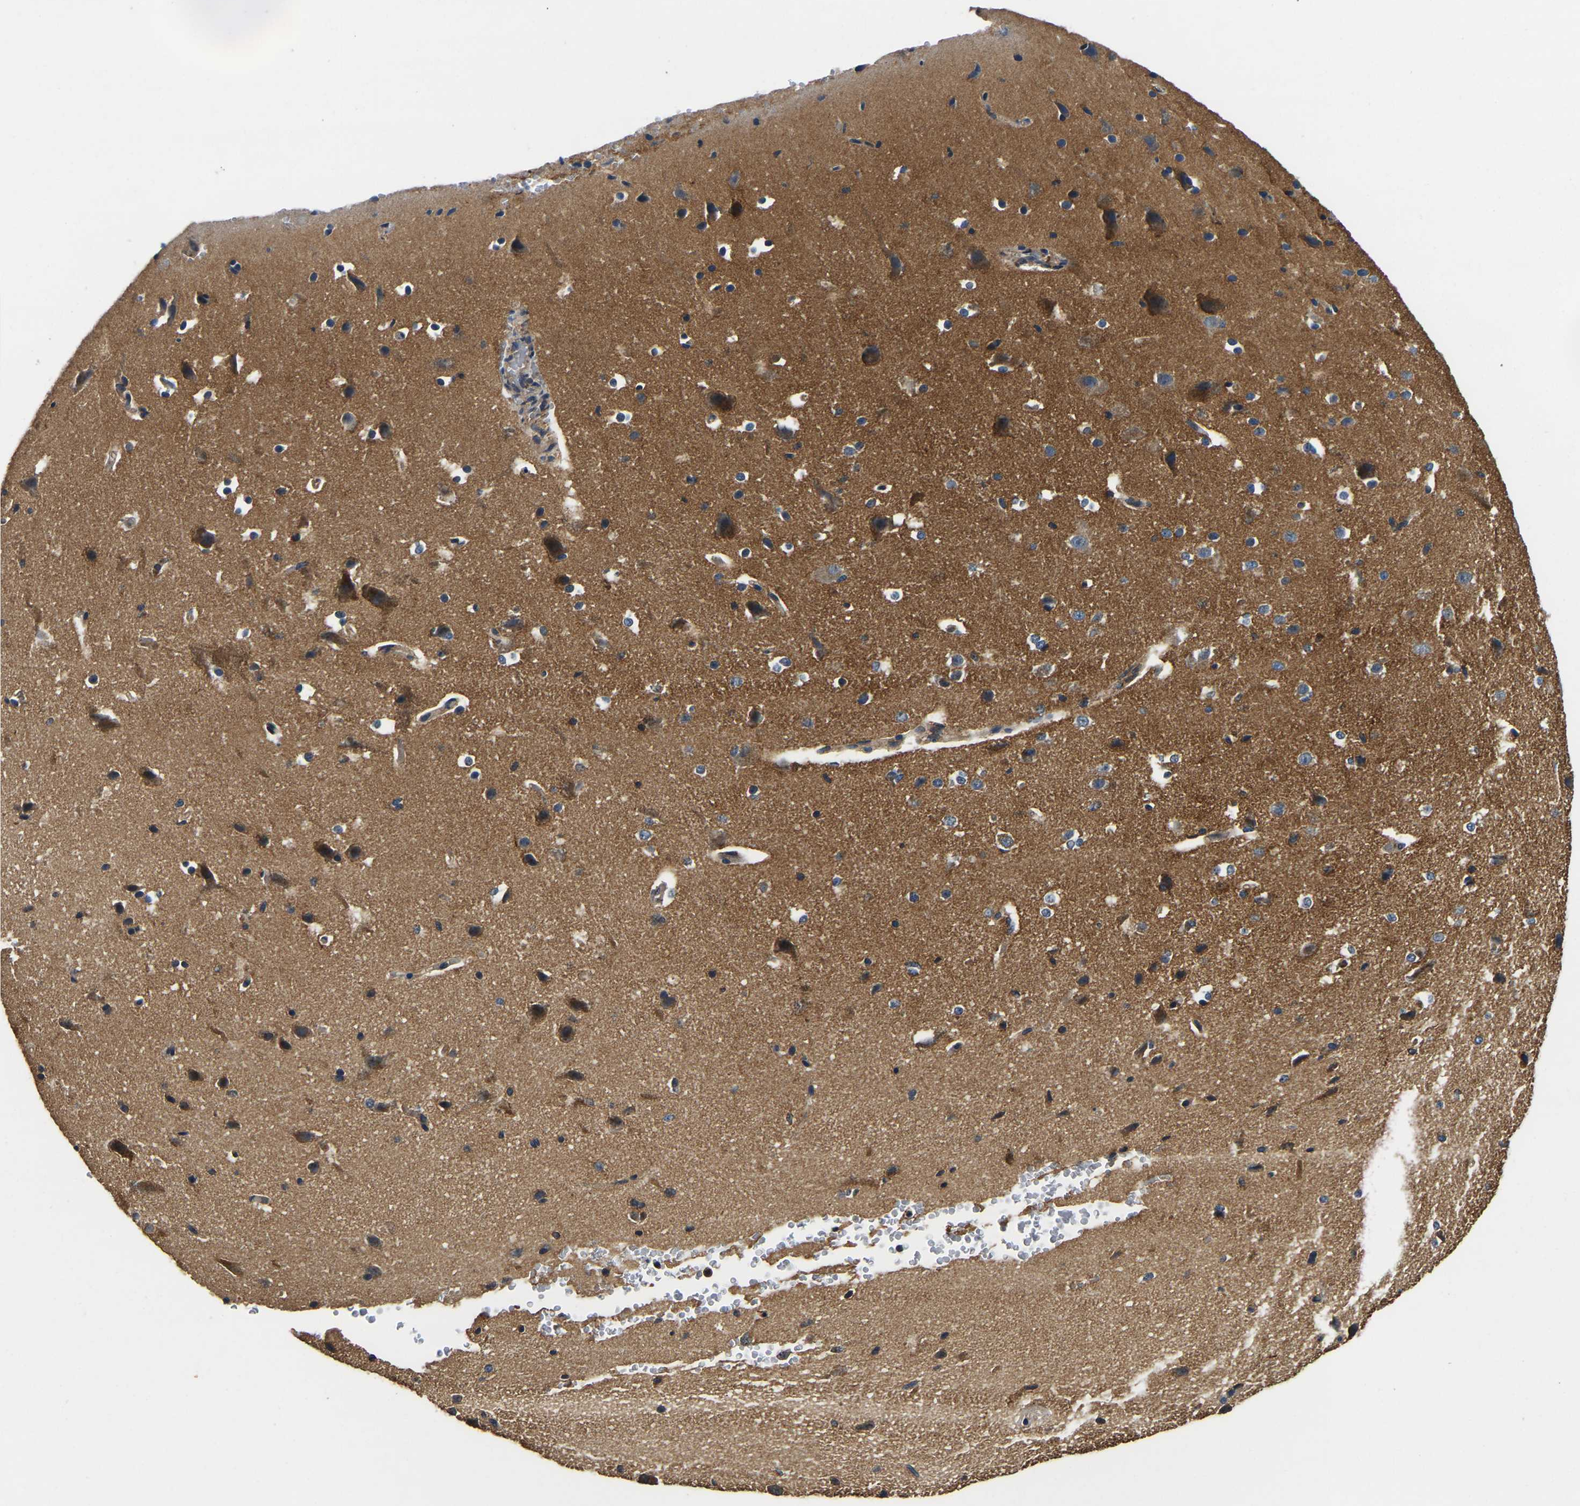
{"staining": {"intensity": "negative", "quantity": "none", "location": "none"}, "tissue": "cerebral cortex", "cell_type": "Endothelial cells", "image_type": "normal", "snomed": [{"axis": "morphology", "description": "Normal tissue, NOS"}, {"axis": "morphology", "description": "Developmental malformation"}, {"axis": "topography", "description": "Cerebral cortex"}], "caption": "Immunohistochemical staining of benign human cerebral cortex displays no significant staining in endothelial cells.", "gene": "SMPD2", "patient": {"sex": "female", "age": 30}}